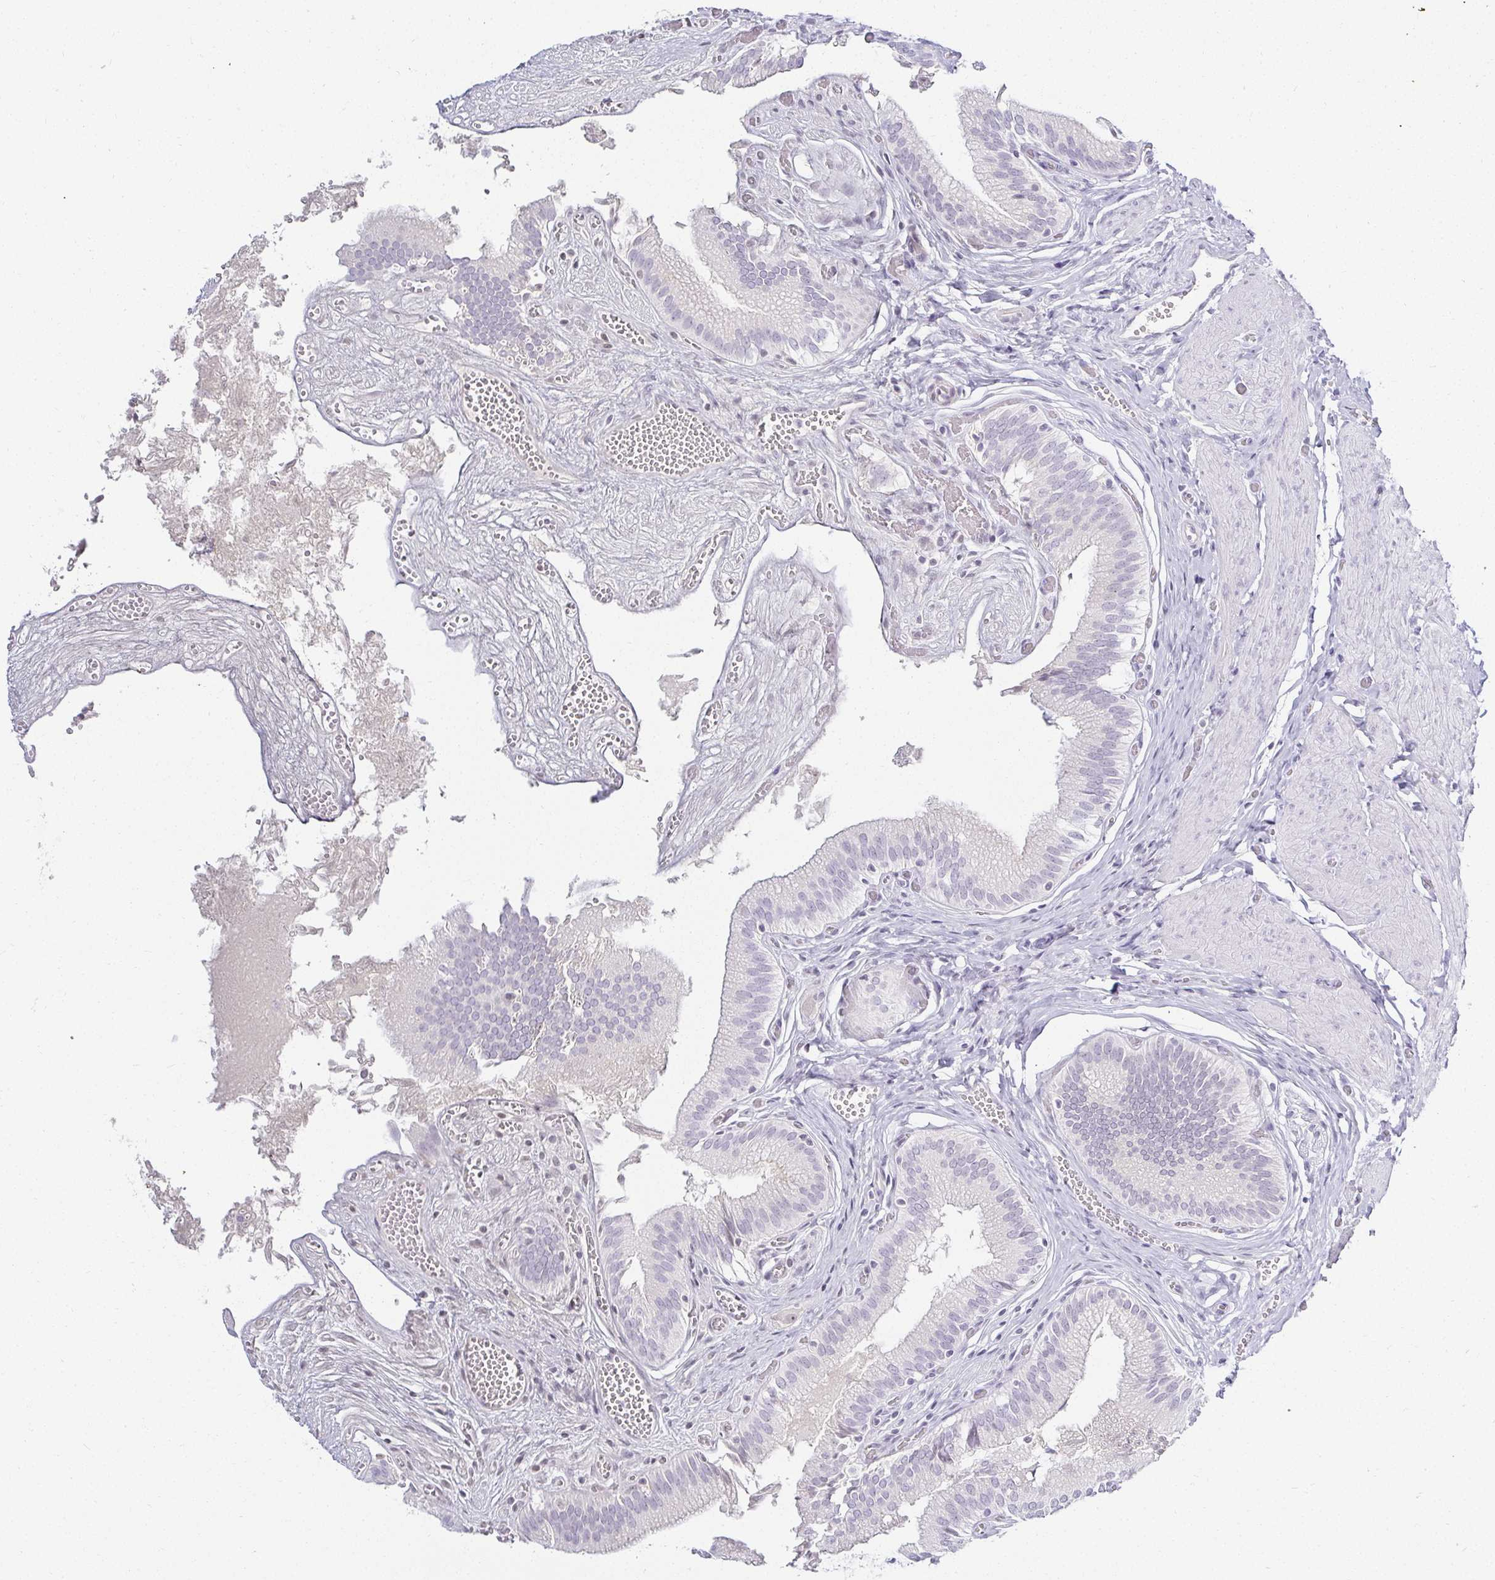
{"staining": {"intensity": "weak", "quantity": "<25%", "location": "nuclear"}, "tissue": "gallbladder", "cell_type": "Glandular cells", "image_type": "normal", "snomed": [{"axis": "morphology", "description": "Normal tissue, NOS"}, {"axis": "topography", "description": "Gallbladder"}, {"axis": "topography", "description": "Peripheral nerve tissue"}], "caption": "Human gallbladder stained for a protein using immunohistochemistry exhibits no expression in glandular cells.", "gene": "ACAN", "patient": {"sex": "male", "age": 17}}